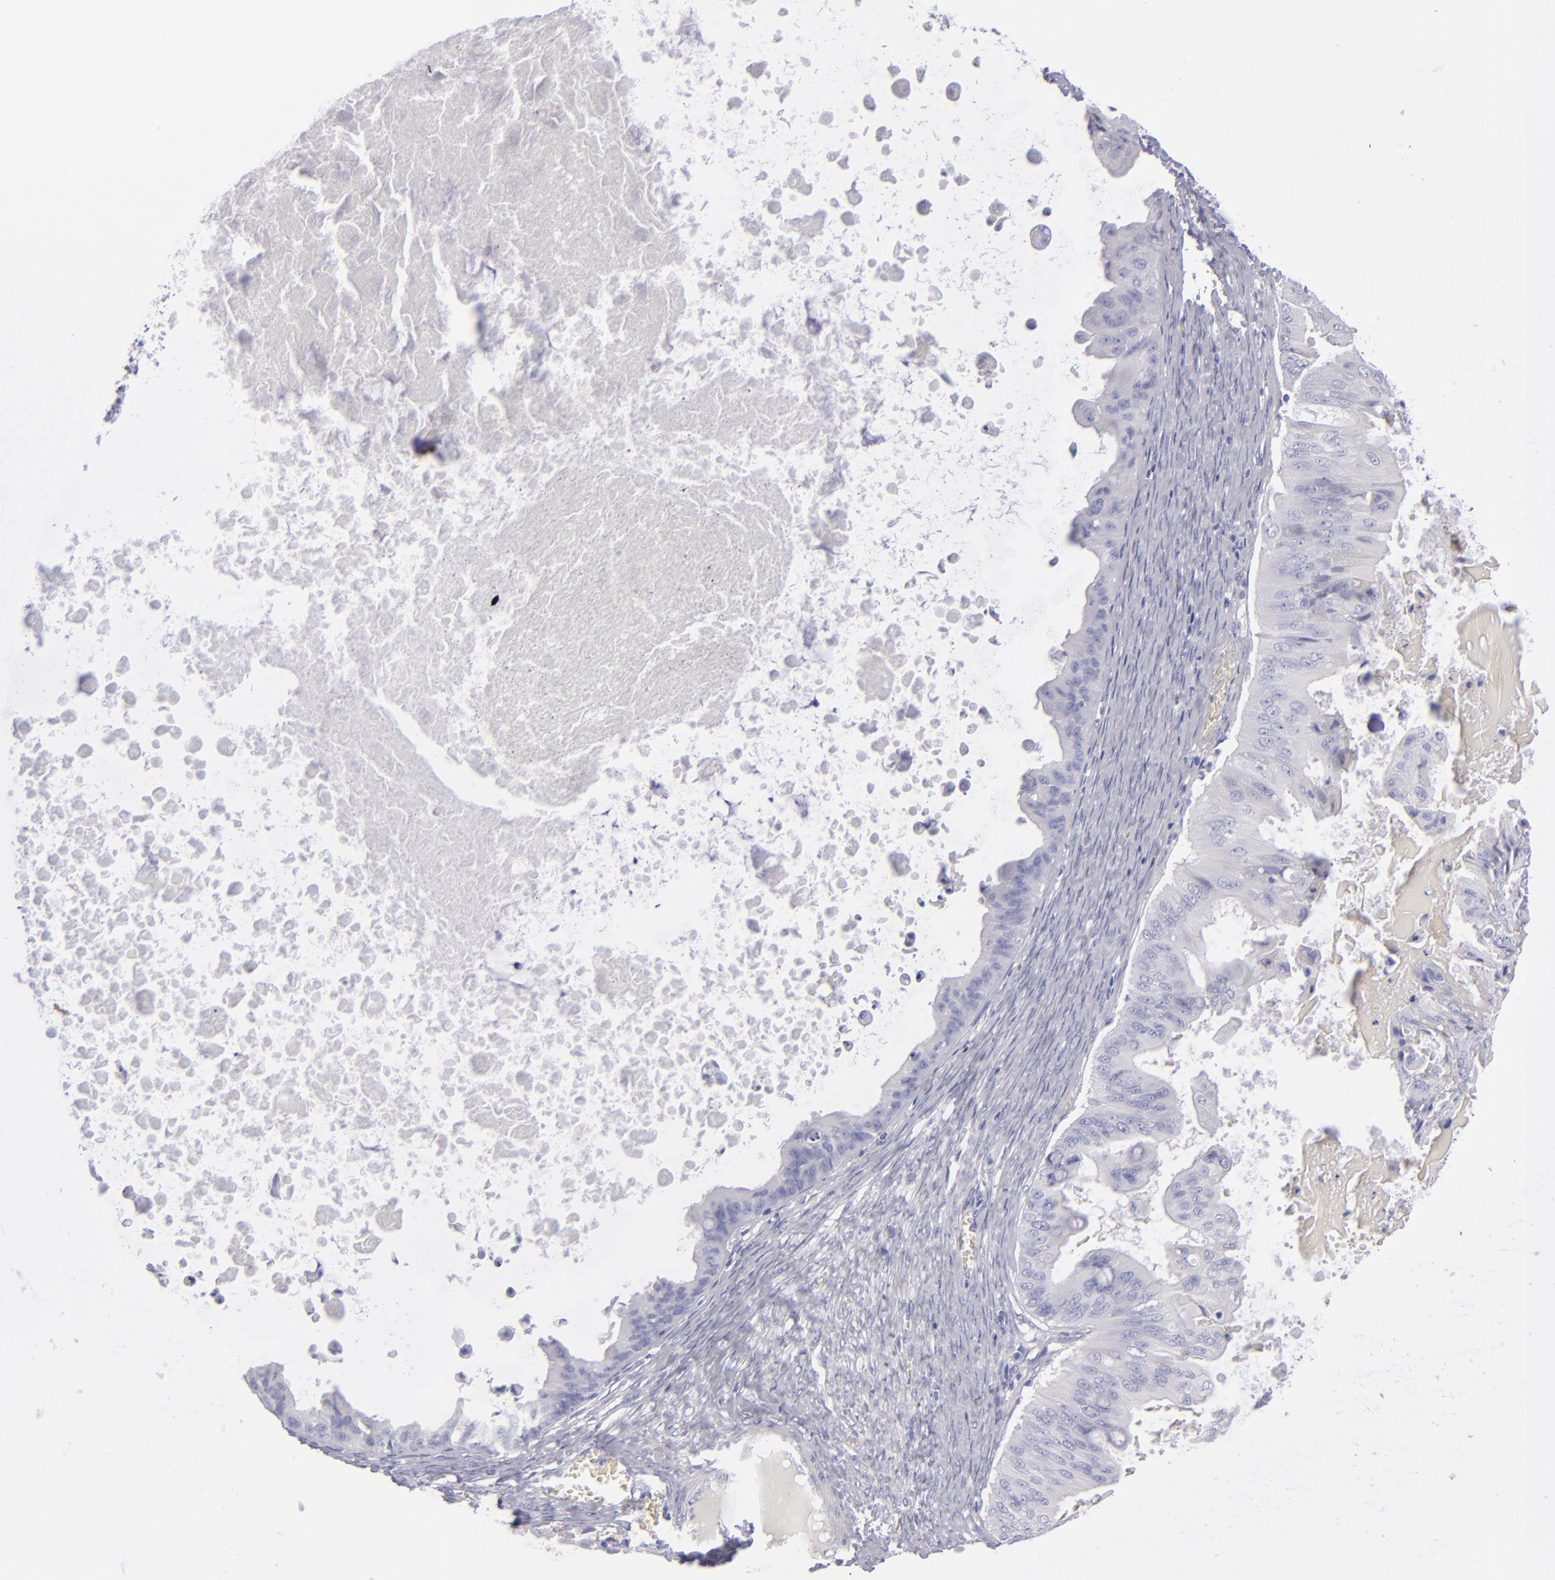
{"staining": {"intensity": "negative", "quantity": "none", "location": "none"}, "tissue": "ovarian cancer", "cell_type": "Tumor cells", "image_type": "cancer", "snomed": [{"axis": "morphology", "description": "Cystadenocarcinoma, mucinous, NOS"}, {"axis": "topography", "description": "Ovary"}], "caption": "Tumor cells are negative for protein expression in human ovarian cancer (mucinous cystadenocarcinoma).", "gene": "CD22", "patient": {"sex": "female", "age": 37}}